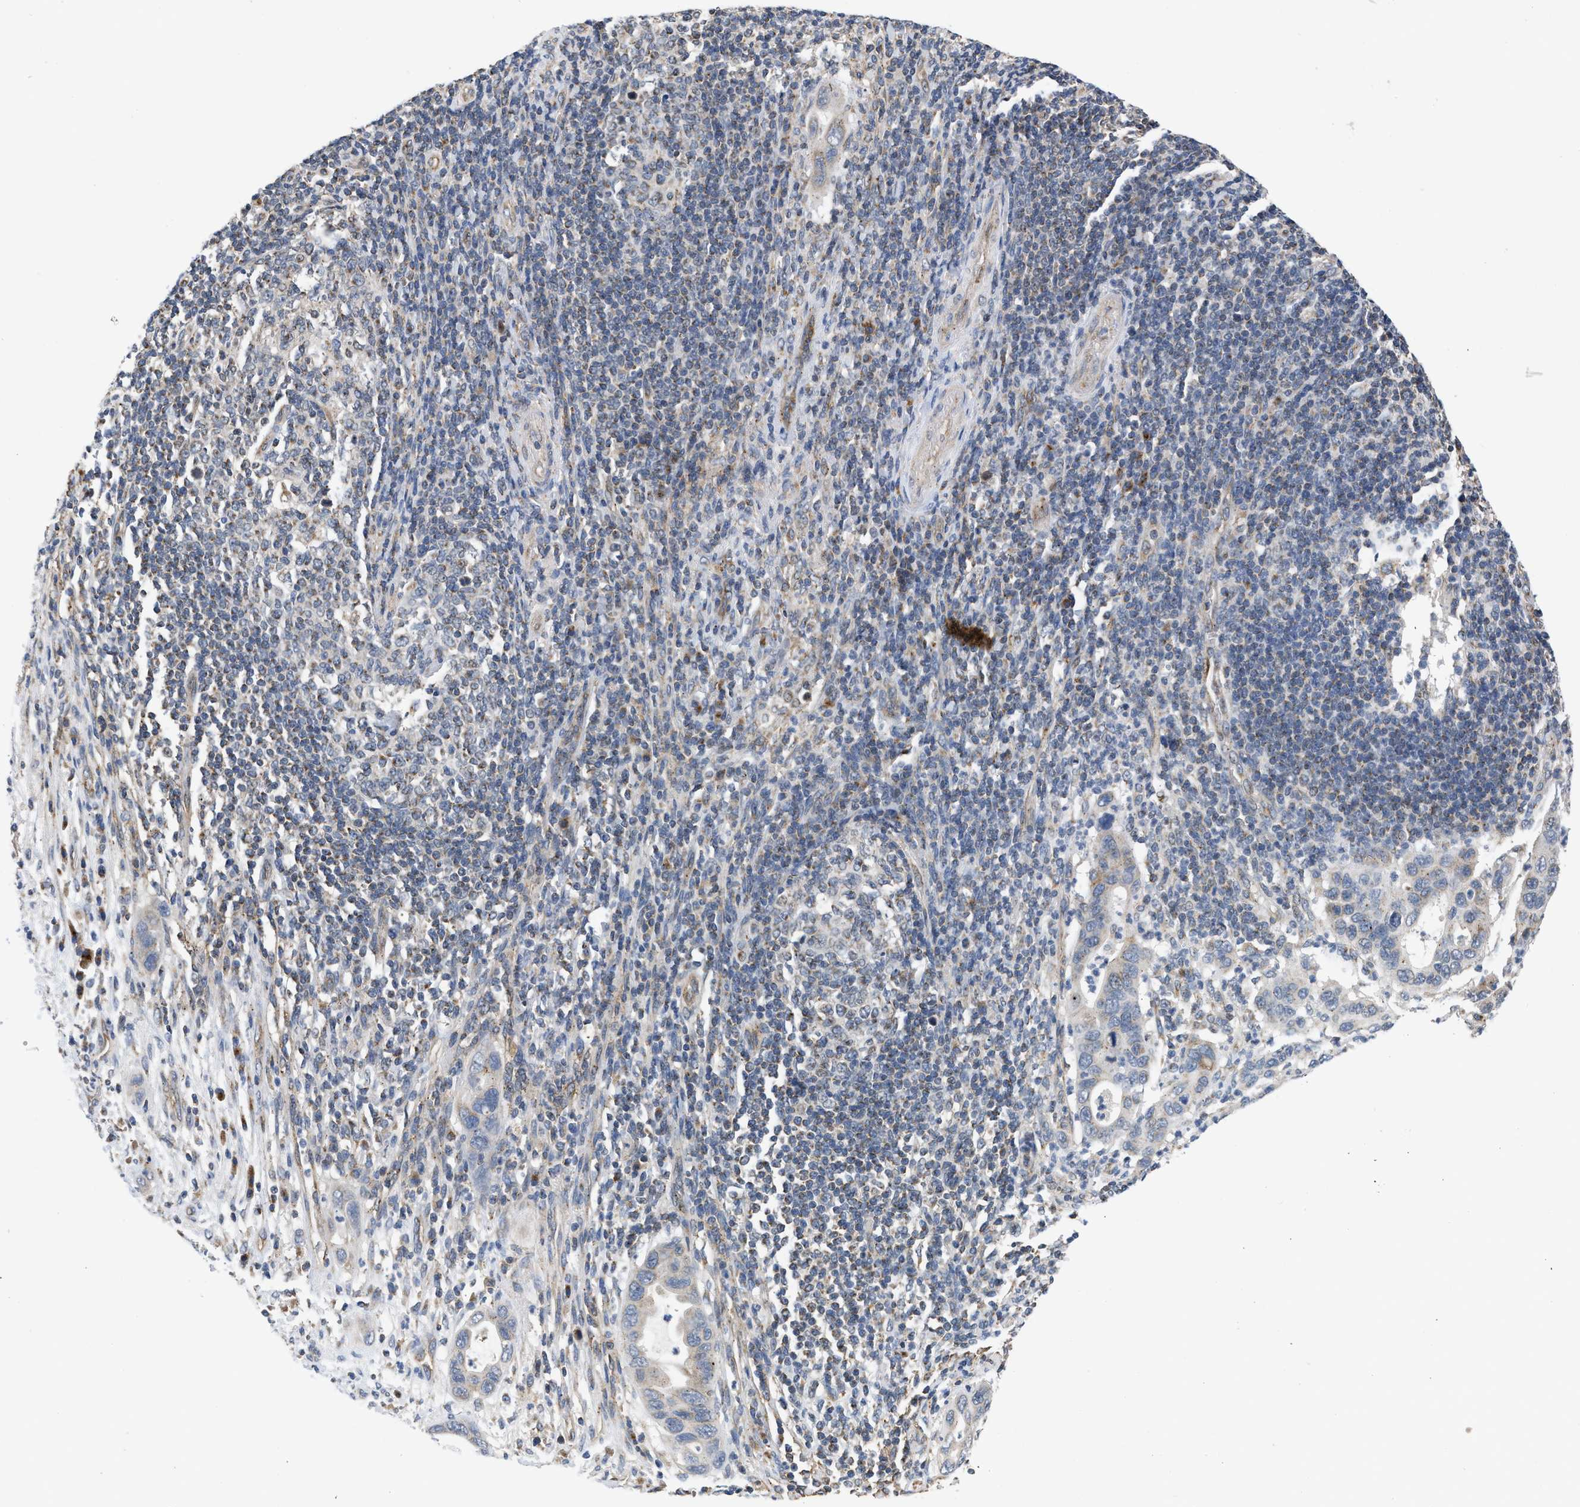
{"staining": {"intensity": "weak", "quantity": "25%-75%", "location": "cytoplasmic/membranous"}, "tissue": "pancreatic cancer", "cell_type": "Tumor cells", "image_type": "cancer", "snomed": [{"axis": "morphology", "description": "Adenocarcinoma, NOS"}, {"axis": "topography", "description": "Pancreas"}], "caption": "Pancreatic adenocarcinoma stained with immunohistochemistry (IHC) exhibits weak cytoplasmic/membranous expression in approximately 25%-75% of tumor cells.", "gene": "PIM1", "patient": {"sex": "female", "age": 71}}